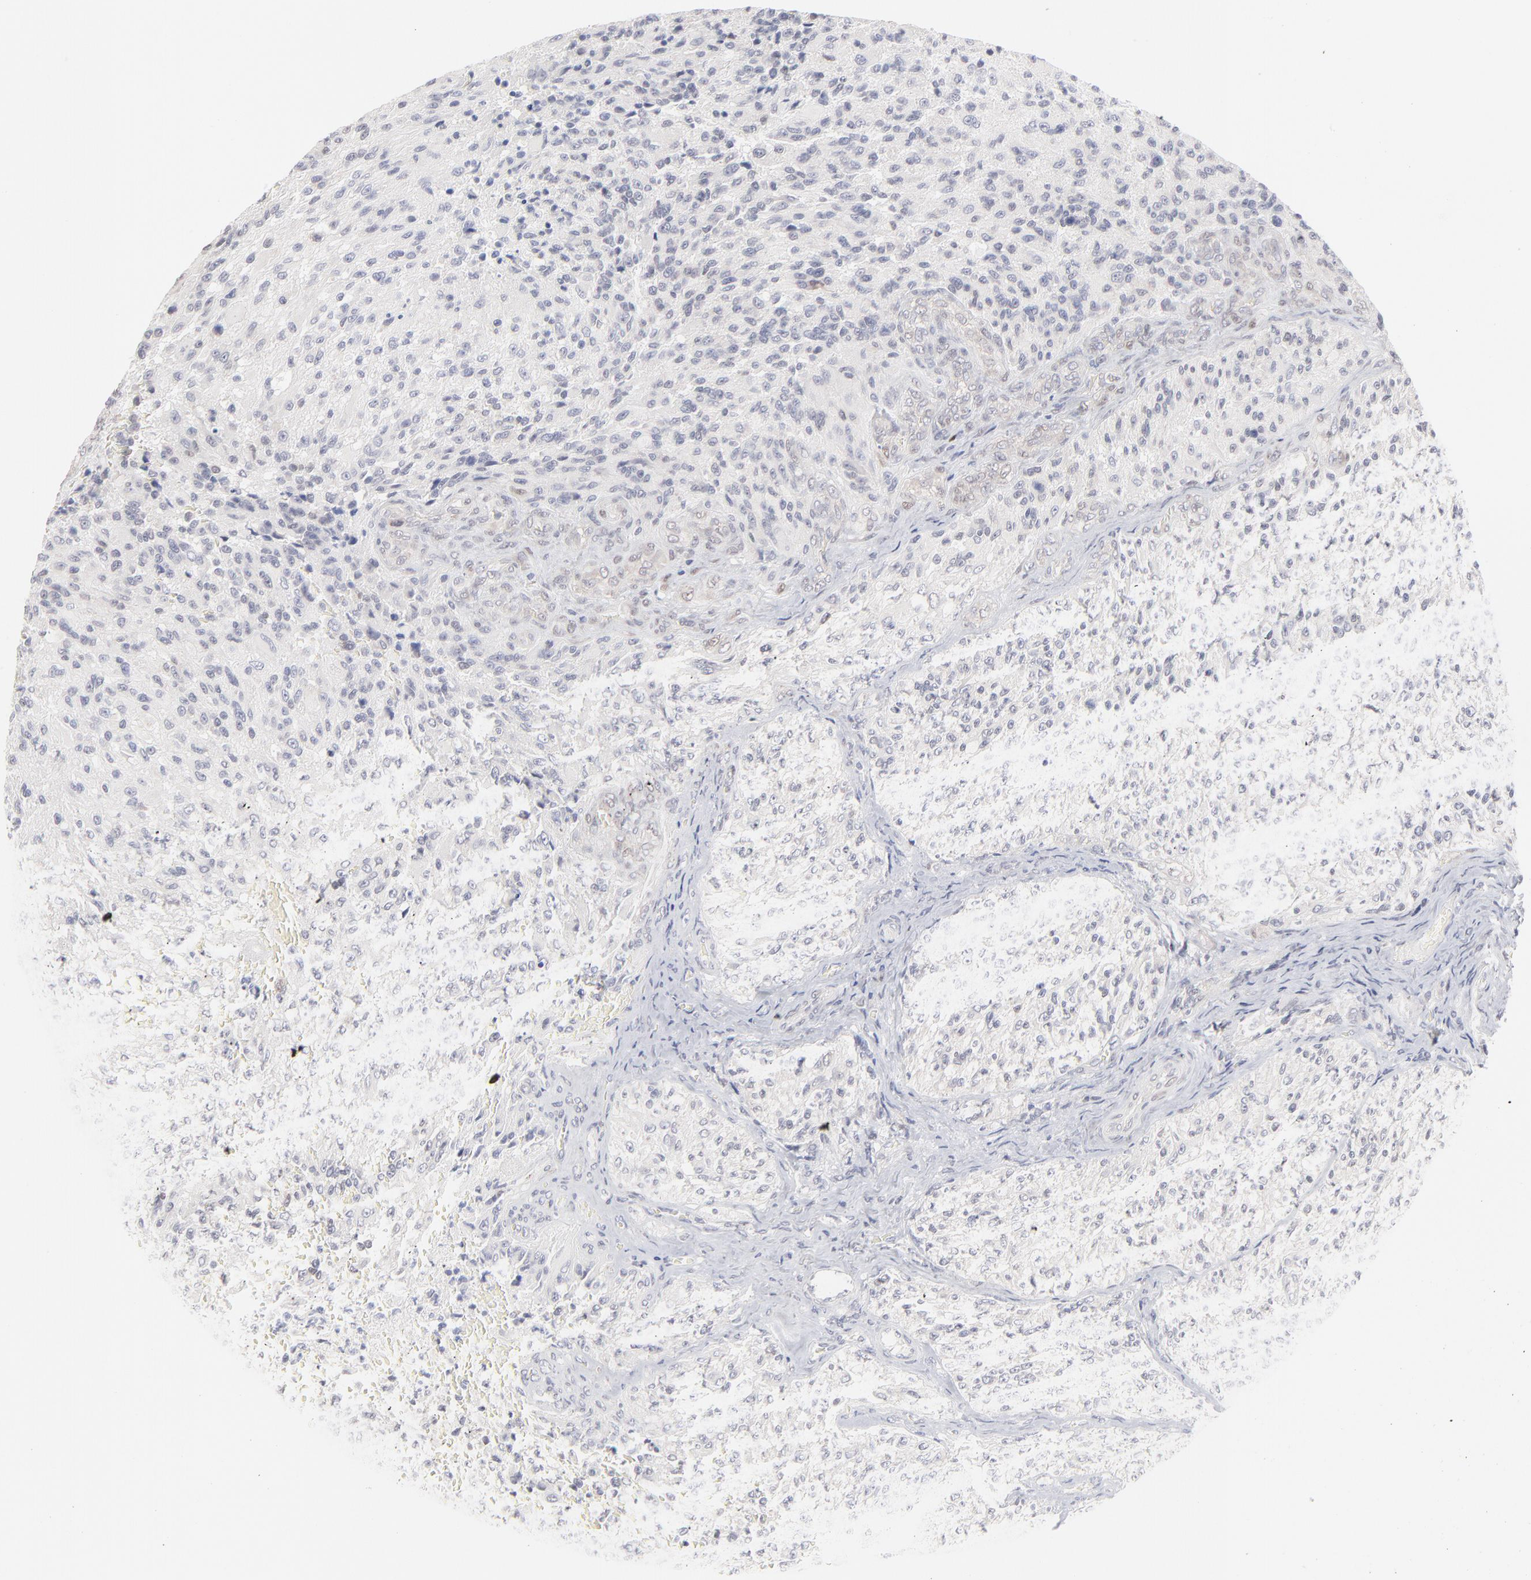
{"staining": {"intensity": "negative", "quantity": "none", "location": "none"}, "tissue": "glioma", "cell_type": "Tumor cells", "image_type": "cancer", "snomed": [{"axis": "morphology", "description": "Normal tissue, NOS"}, {"axis": "morphology", "description": "Glioma, malignant, High grade"}, {"axis": "topography", "description": "Cerebral cortex"}], "caption": "The immunohistochemistry image has no significant staining in tumor cells of glioma tissue.", "gene": "RBM3", "patient": {"sex": "male", "age": 56}}